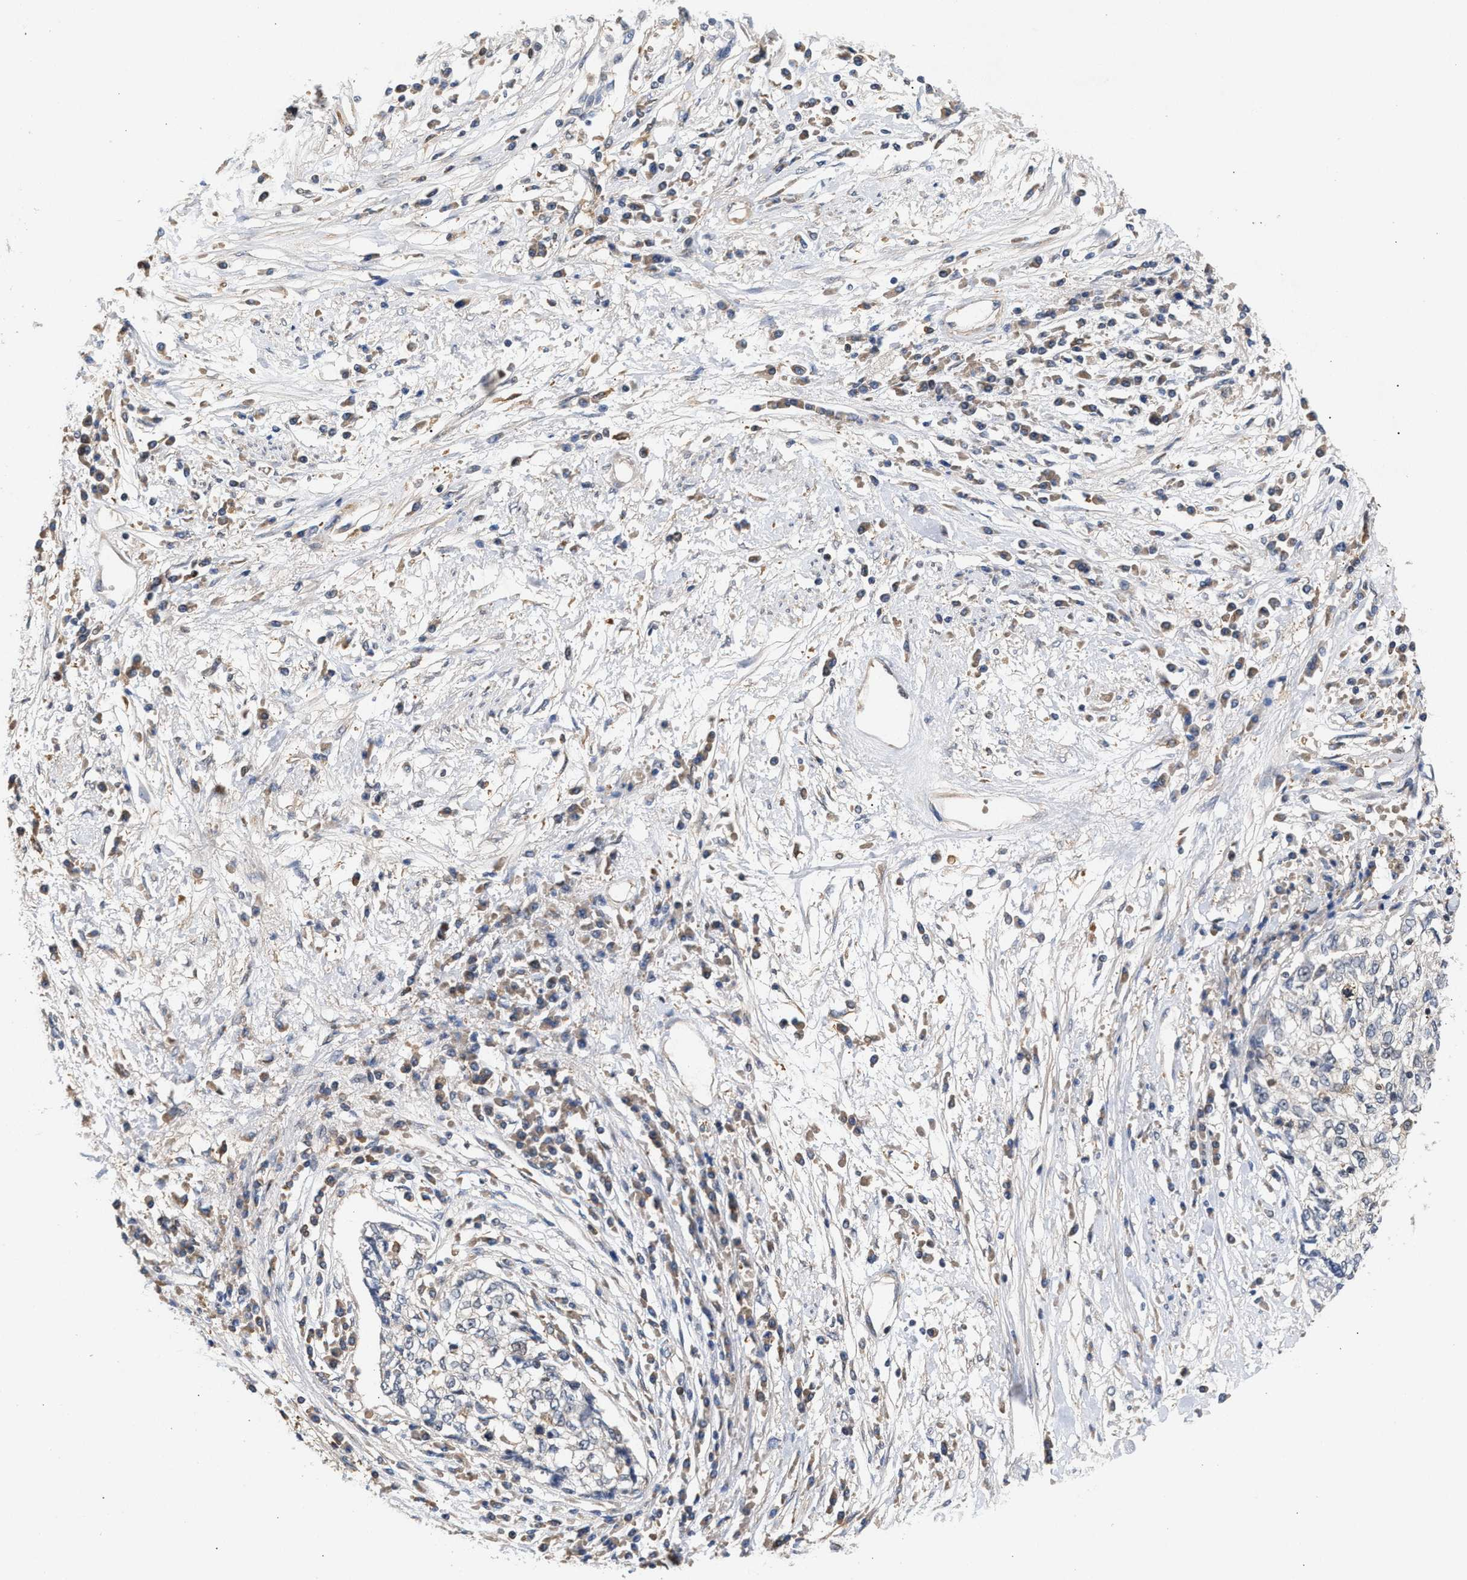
{"staining": {"intensity": "negative", "quantity": "none", "location": "none"}, "tissue": "cervical cancer", "cell_type": "Tumor cells", "image_type": "cancer", "snomed": [{"axis": "morphology", "description": "Squamous cell carcinoma, NOS"}, {"axis": "topography", "description": "Cervix"}], "caption": "Photomicrograph shows no protein positivity in tumor cells of cervical cancer tissue. Nuclei are stained in blue.", "gene": "GLOD4", "patient": {"sex": "female", "age": 57}}